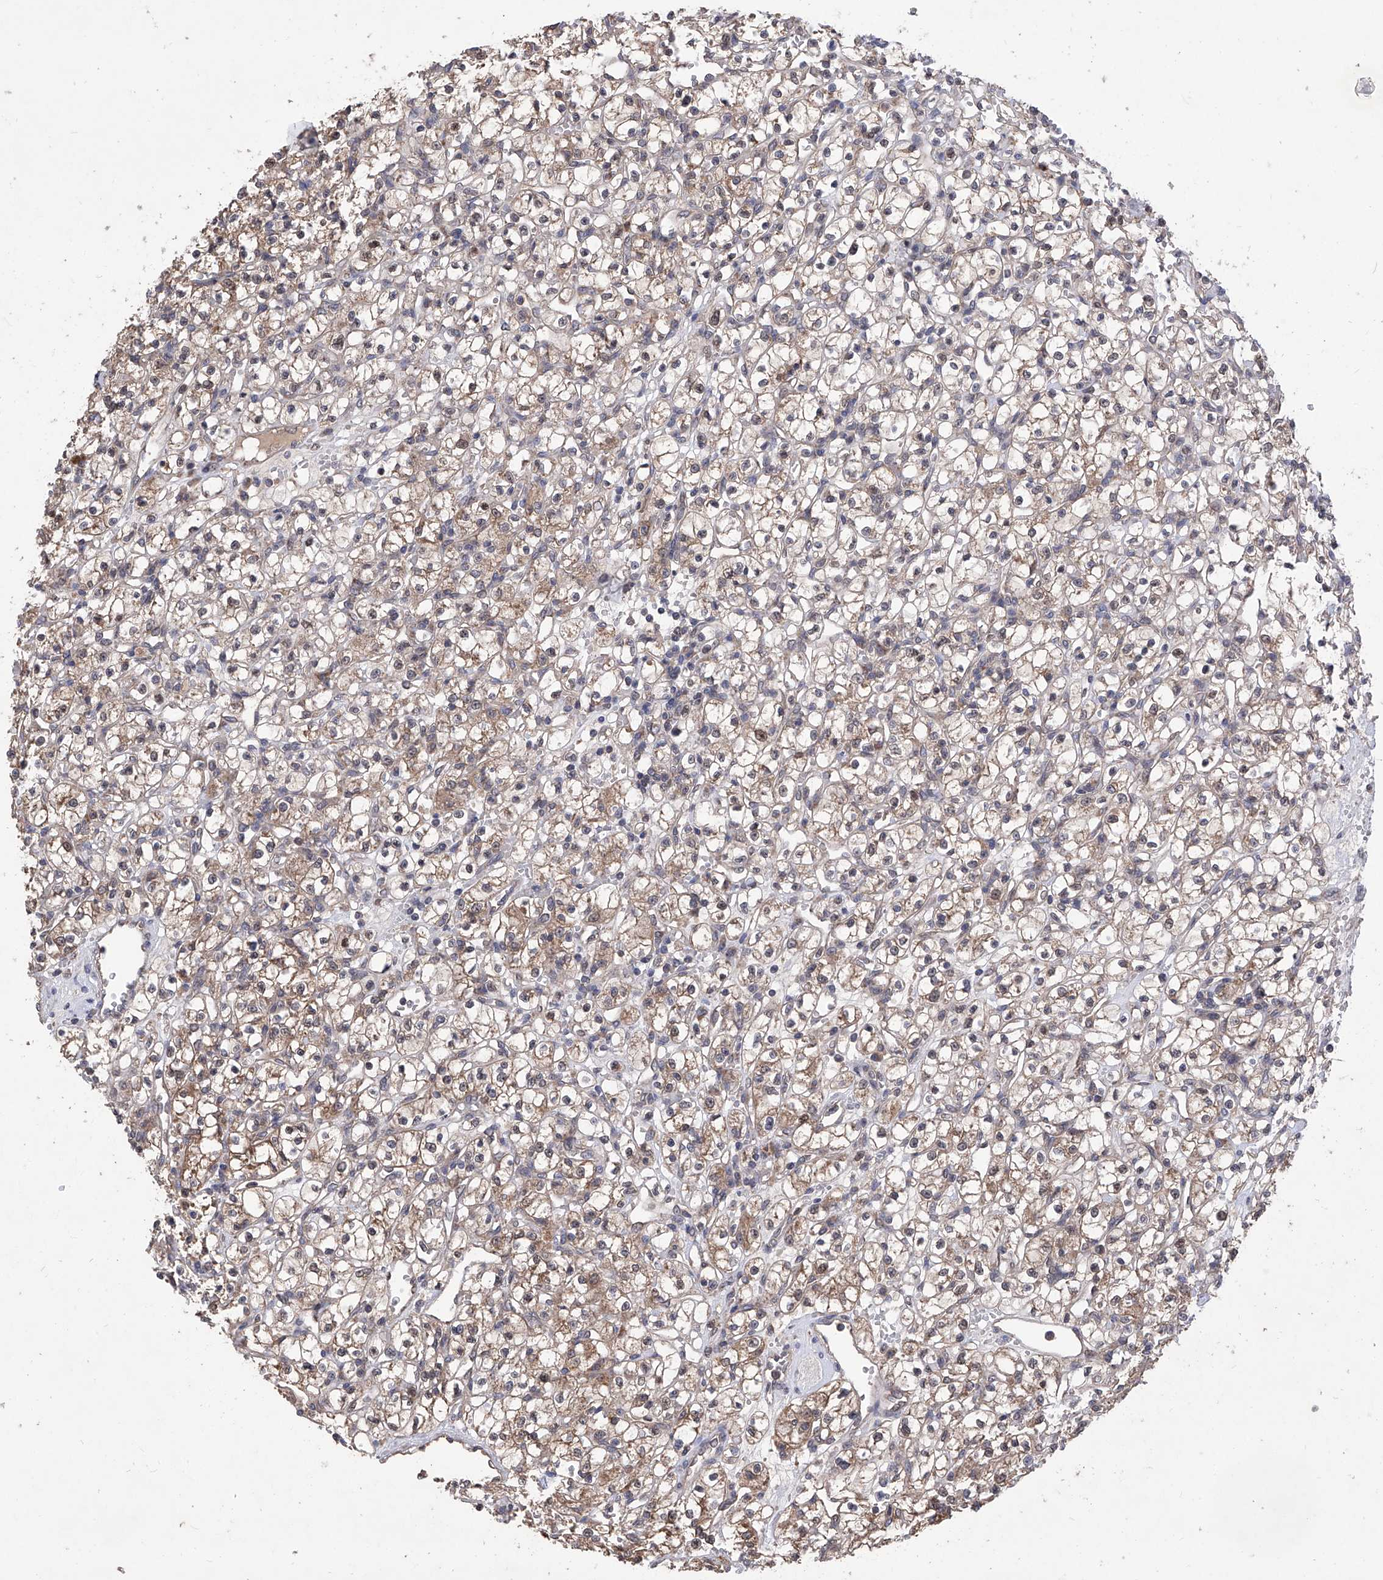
{"staining": {"intensity": "weak", "quantity": ">75%", "location": "cytoplasmic/membranous"}, "tissue": "renal cancer", "cell_type": "Tumor cells", "image_type": "cancer", "snomed": [{"axis": "morphology", "description": "Adenocarcinoma, NOS"}, {"axis": "topography", "description": "Kidney"}], "caption": "Adenocarcinoma (renal) stained with a brown dye displays weak cytoplasmic/membranous positive positivity in approximately >75% of tumor cells.", "gene": "USP45", "patient": {"sex": "female", "age": 59}}